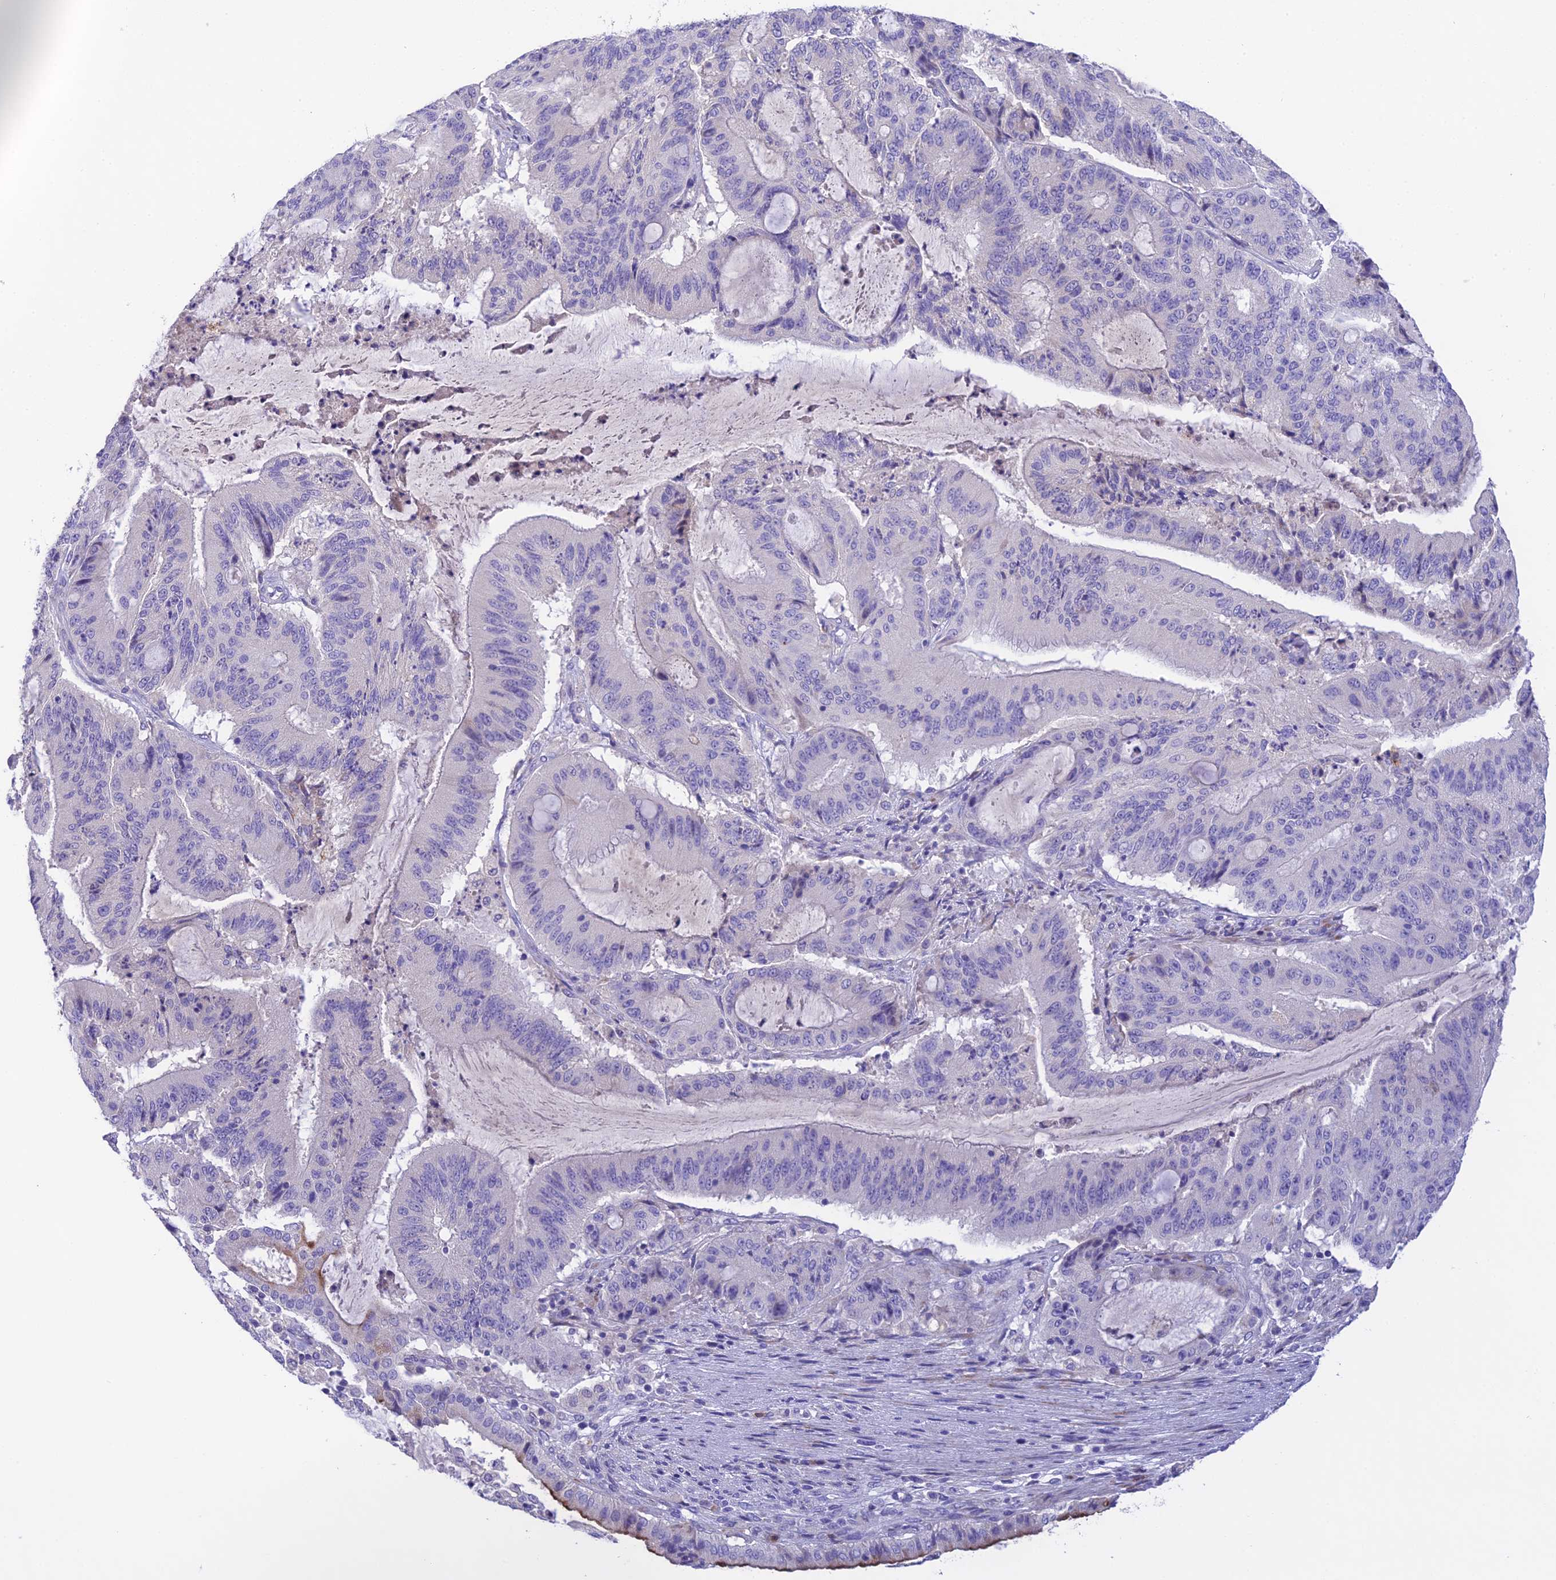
{"staining": {"intensity": "negative", "quantity": "none", "location": "none"}, "tissue": "liver cancer", "cell_type": "Tumor cells", "image_type": "cancer", "snomed": [{"axis": "morphology", "description": "Normal tissue, NOS"}, {"axis": "morphology", "description": "Cholangiocarcinoma"}, {"axis": "topography", "description": "Liver"}, {"axis": "topography", "description": "Peripheral nerve tissue"}], "caption": "Tumor cells show no significant expression in liver cancer.", "gene": "KIAA0408", "patient": {"sex": "female", "age": 73}}